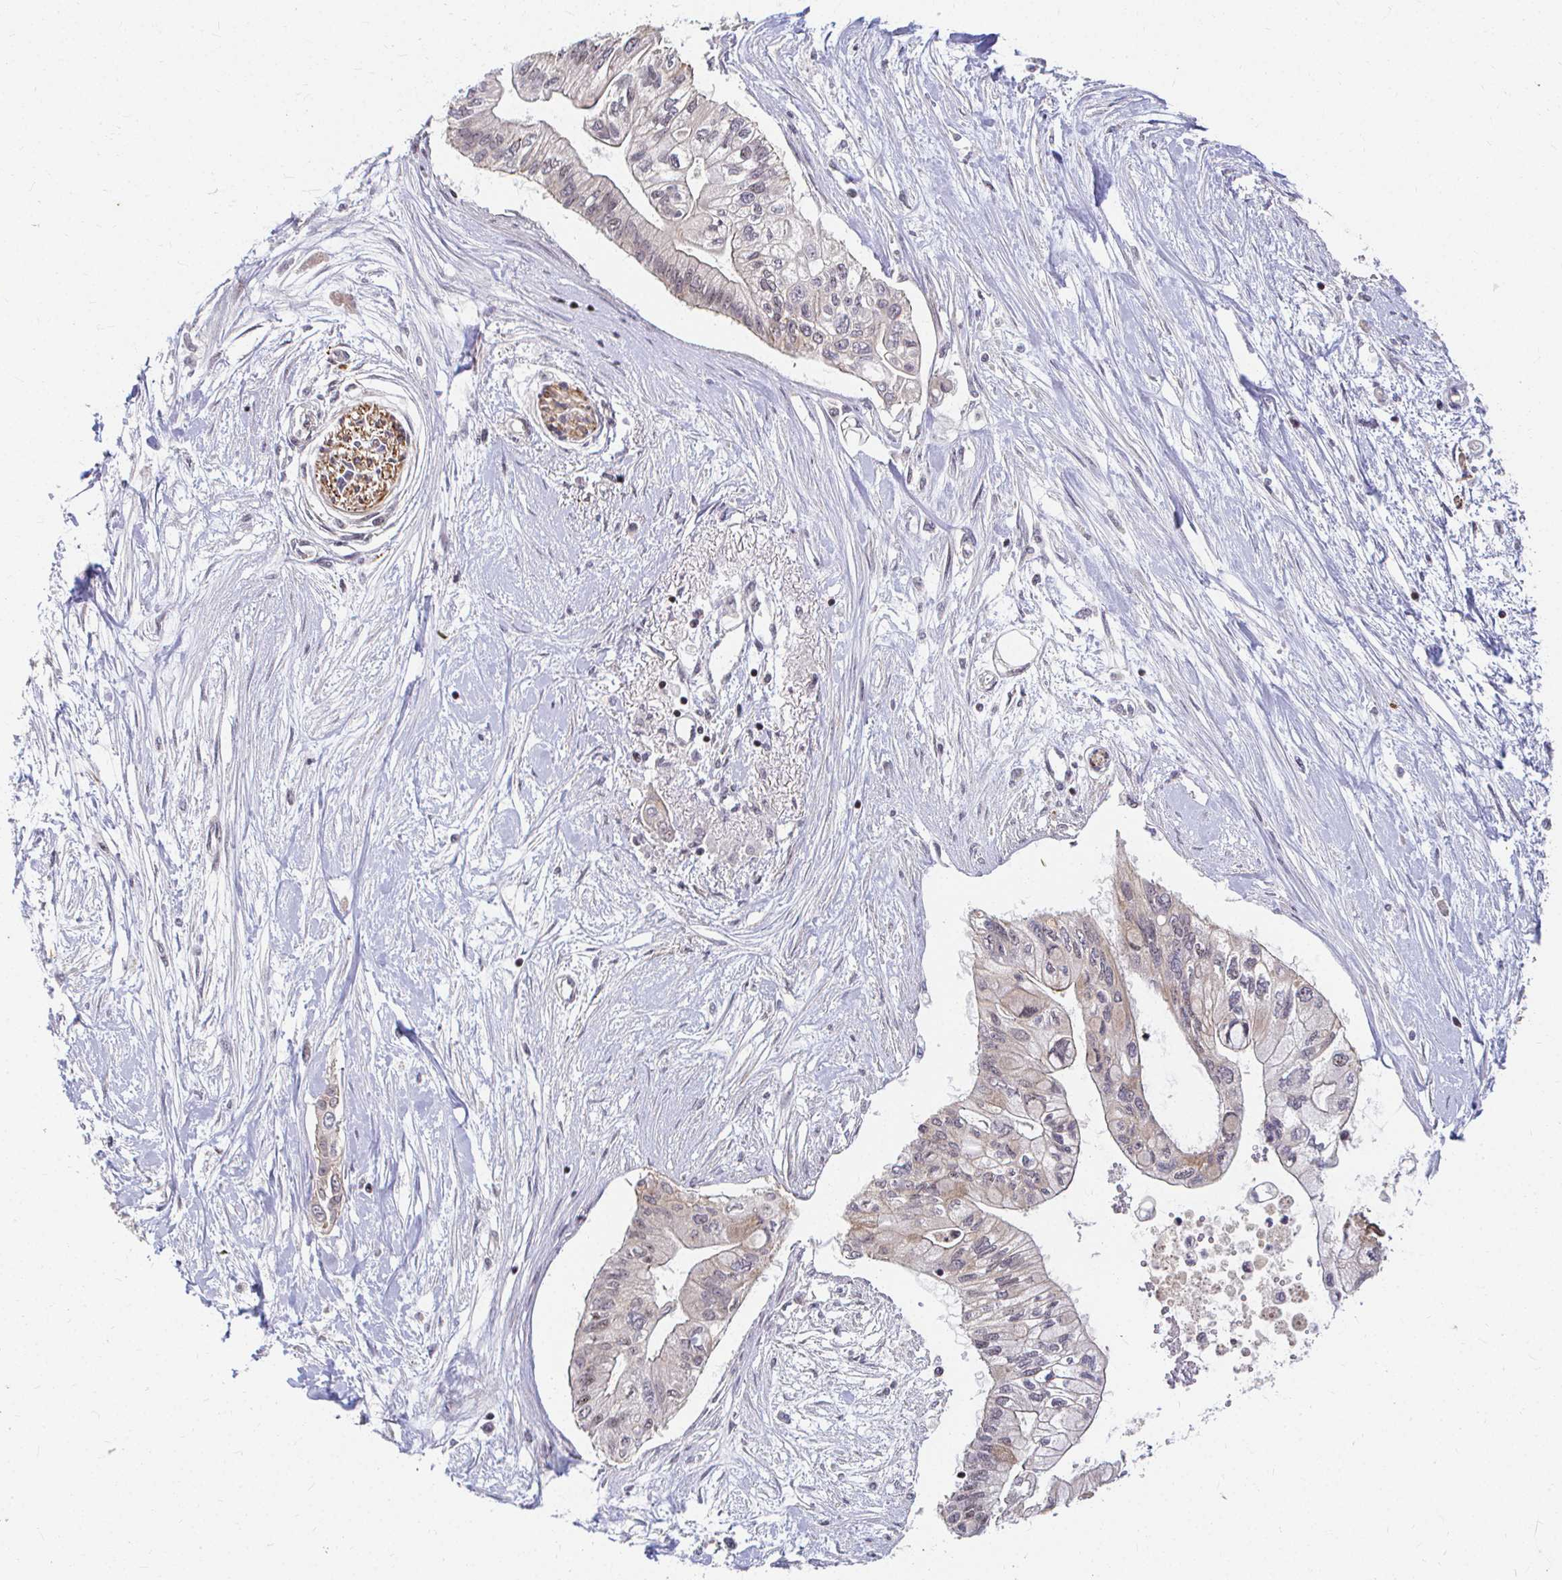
{"staining": {"intensity": "negative", "quantity": "none", "location": "none"}, "tissue": "pancreatic cancer", "cell_type": "Tumor cells", "image_type": "cancer", "snomed": [{"axis": "morphology", "description": "Adenocarcinoma, NOS"}, {"axis": "topography", "description": "Pancreas"}], "caption": "The micrograph displays no staining of tumor cells in pancreatic cancer (adenocarcinoma).", "gene": "ANK3", "patient": {"sex": "female", "age": 77}}